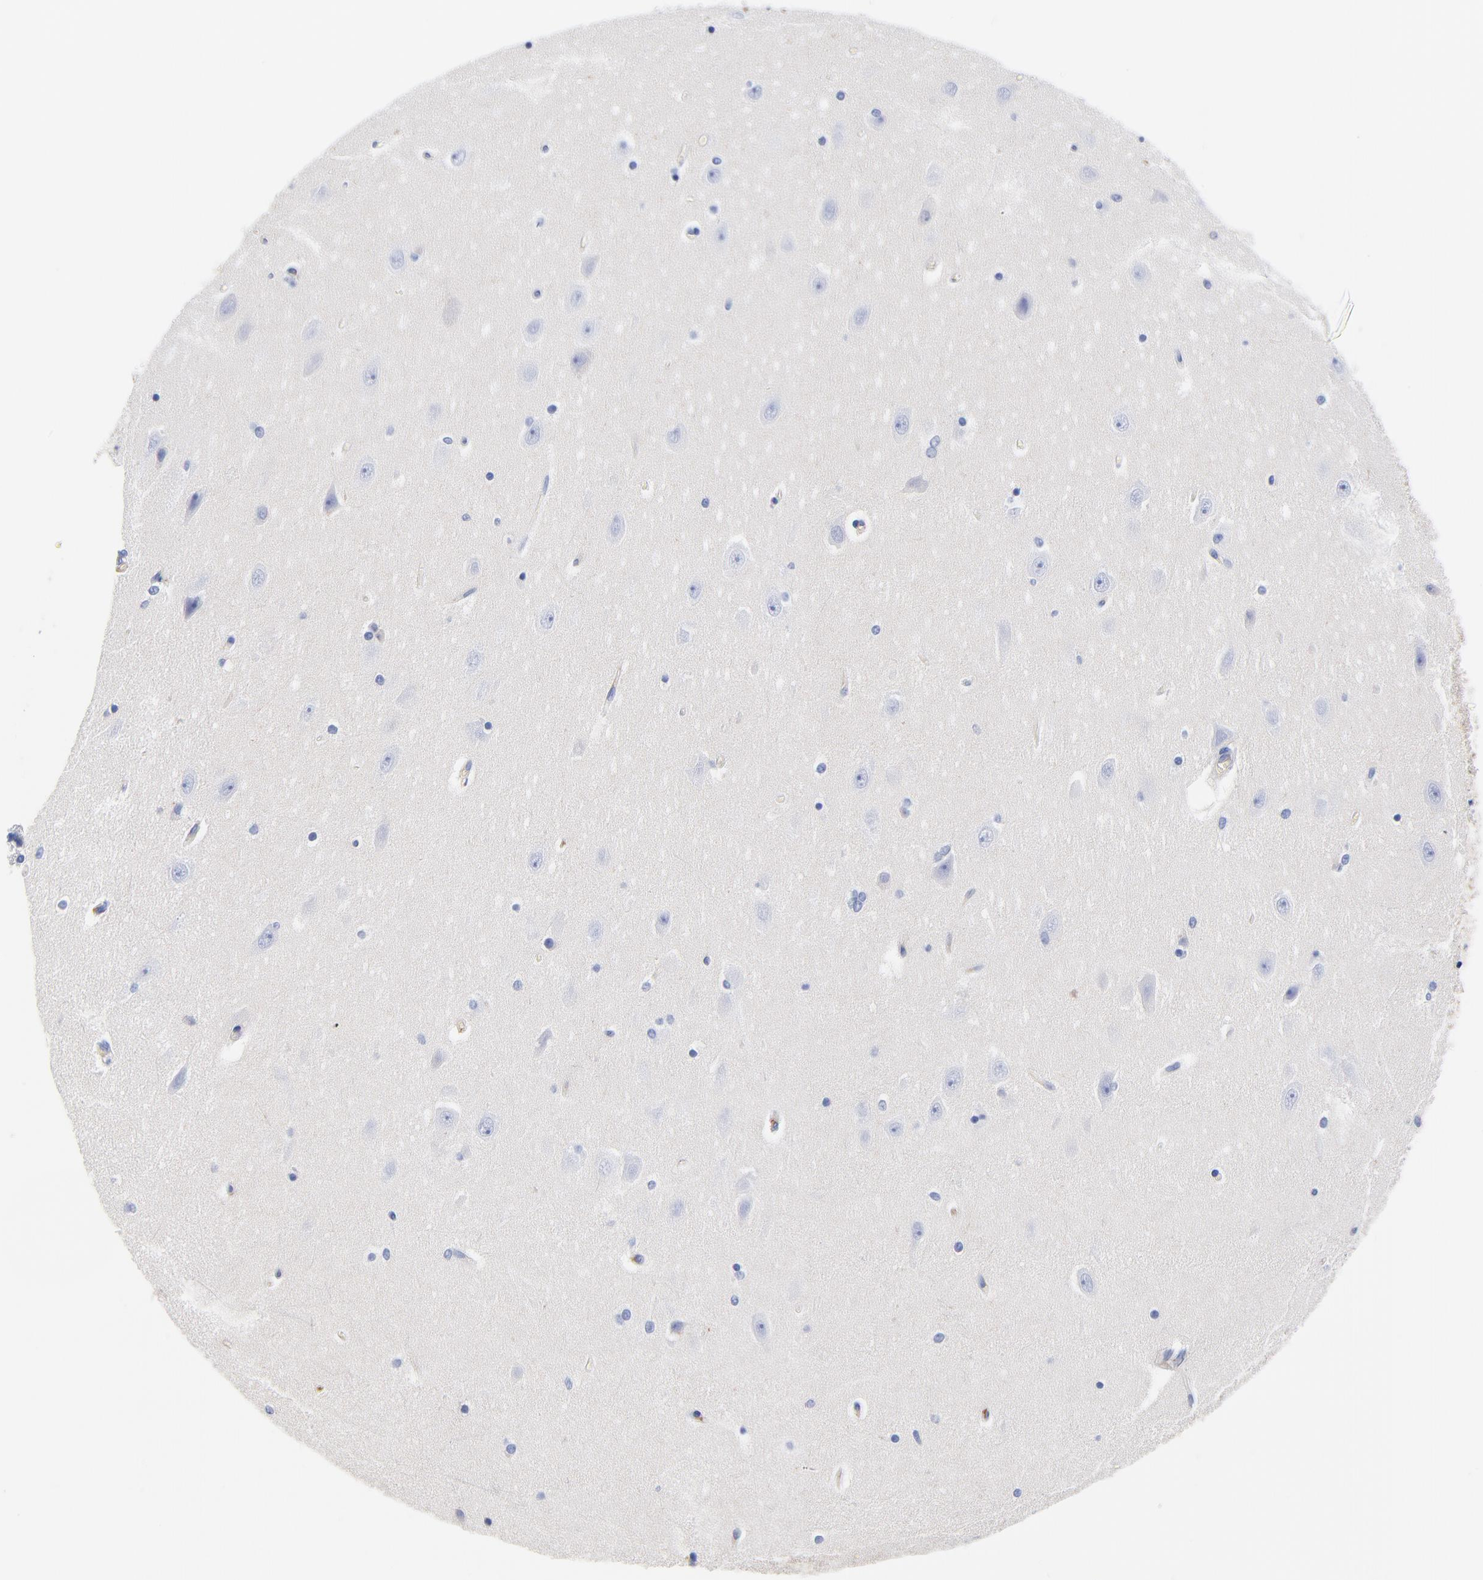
{"staining": {"intensity": "negative", "quantity": "none", "location": "none"}, "tissue": "hippocampus", "cell_type": "Glial cells", "image_type": "normal", "snomed": [{"axis": "morphology", "description": "Normal tissue, NOS"}, {"axis": "topography", "description": "Hippocampus"}], "caption": "A high-resolution image shows immunohistochemistry staining of benign hippocampus, which shows no significant positivity in glial cells.", "gene": "IGLV3", "patient": {"sex": "female", "age": 54}}